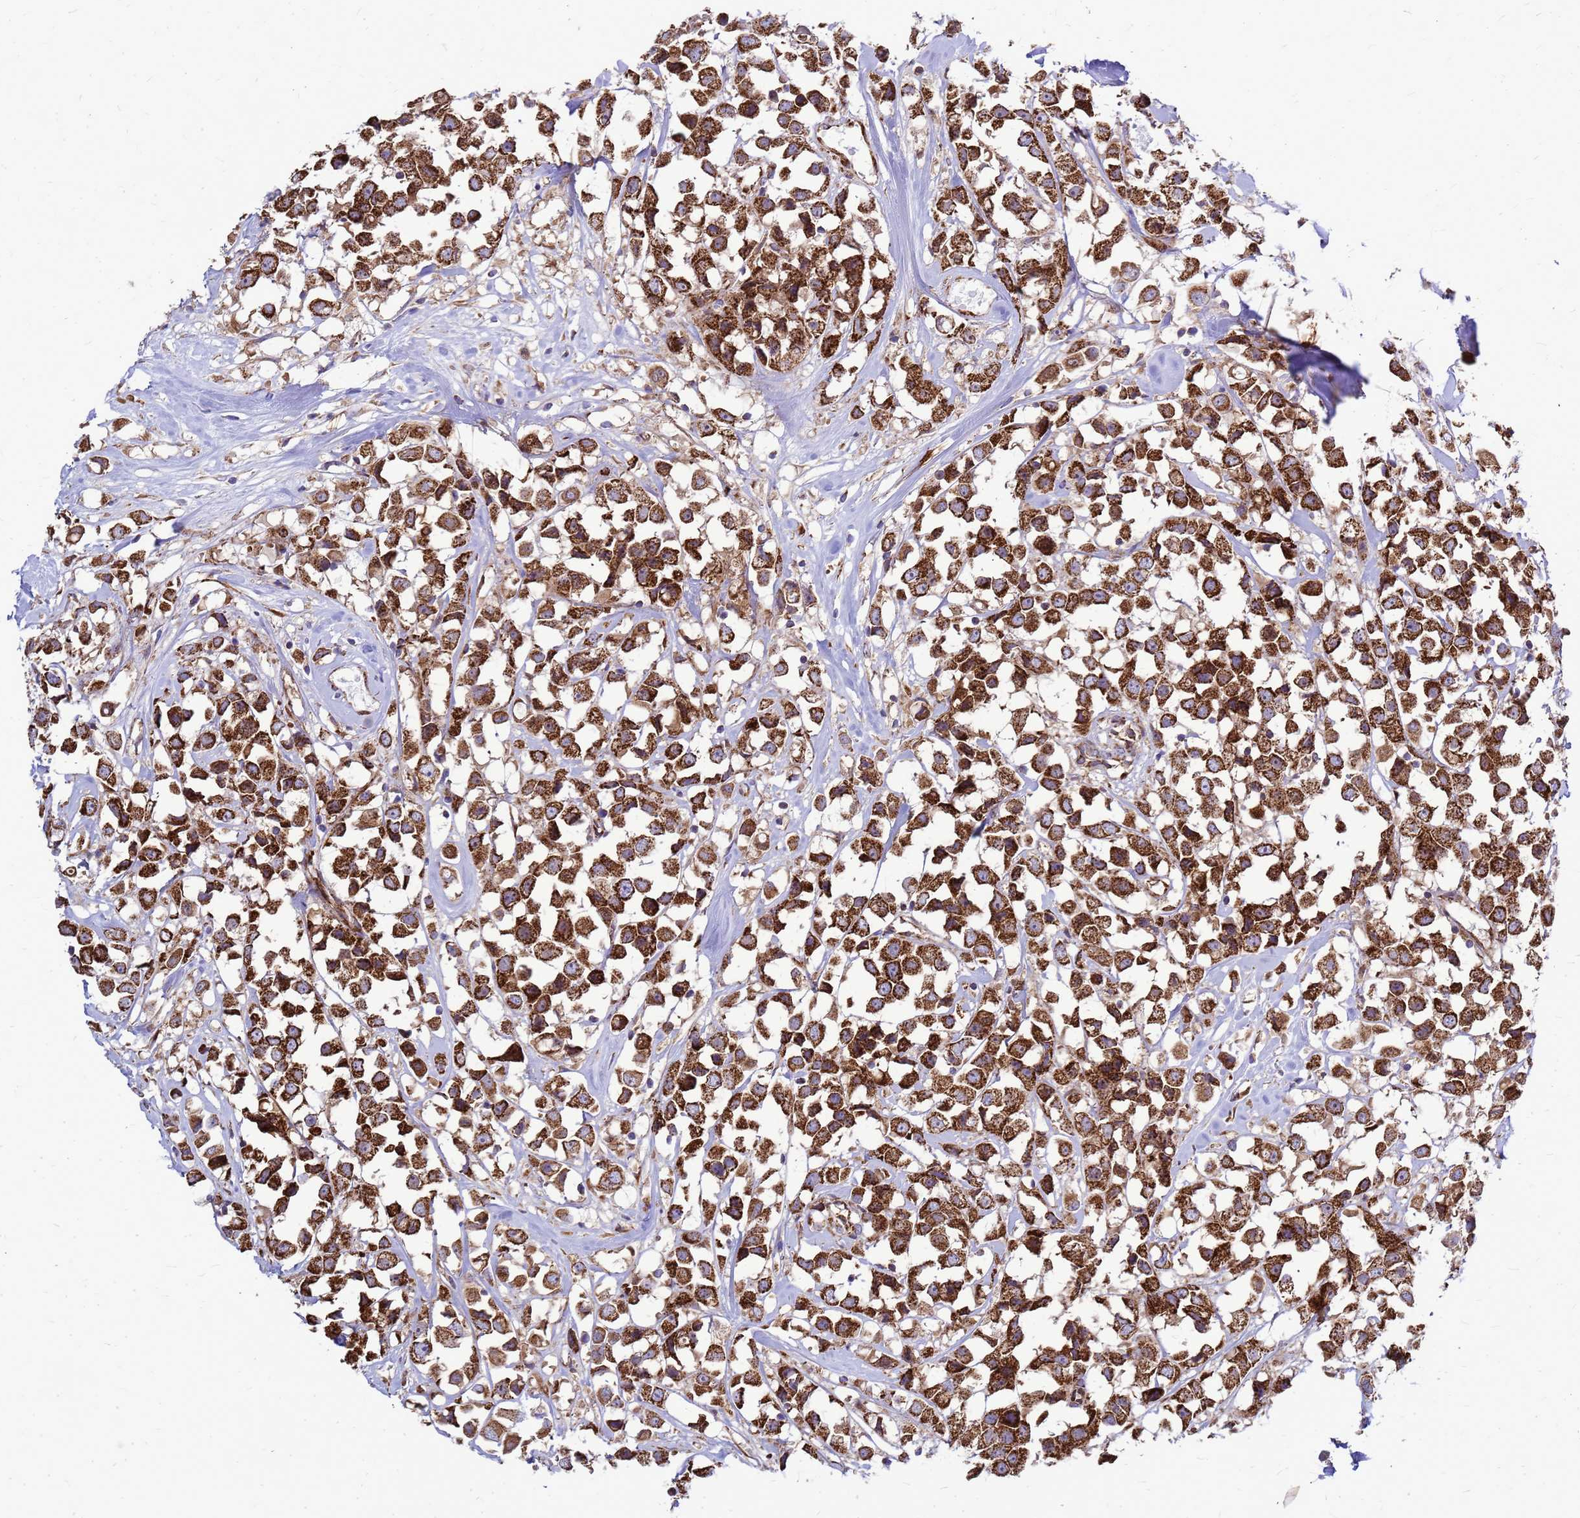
{"staining": {"intensity": "strong", "quantity": ">75%", "location": "cytoplasmic/membranous"}, "tissue": "breast cancer", "cell_type": "Tumor cells", "image_type": "cancer", "snomed": [{"axis": "morphology", "description": "Duct carcinoma"}, {"axis": "topography", "description": "Breast"}], "caption": "Tumor cells display high levels of strong cytoplasmic/membranous positivity in about >75% of cells in breast cancer. The staining was performed using DAB (3,3'-diaminobenzidine), with brown indicating positive protein expression. Nuclei are stained blue with hematoxylin.", "gene": "FSTL4", "patient": {"sex": "female", "age": 61}}